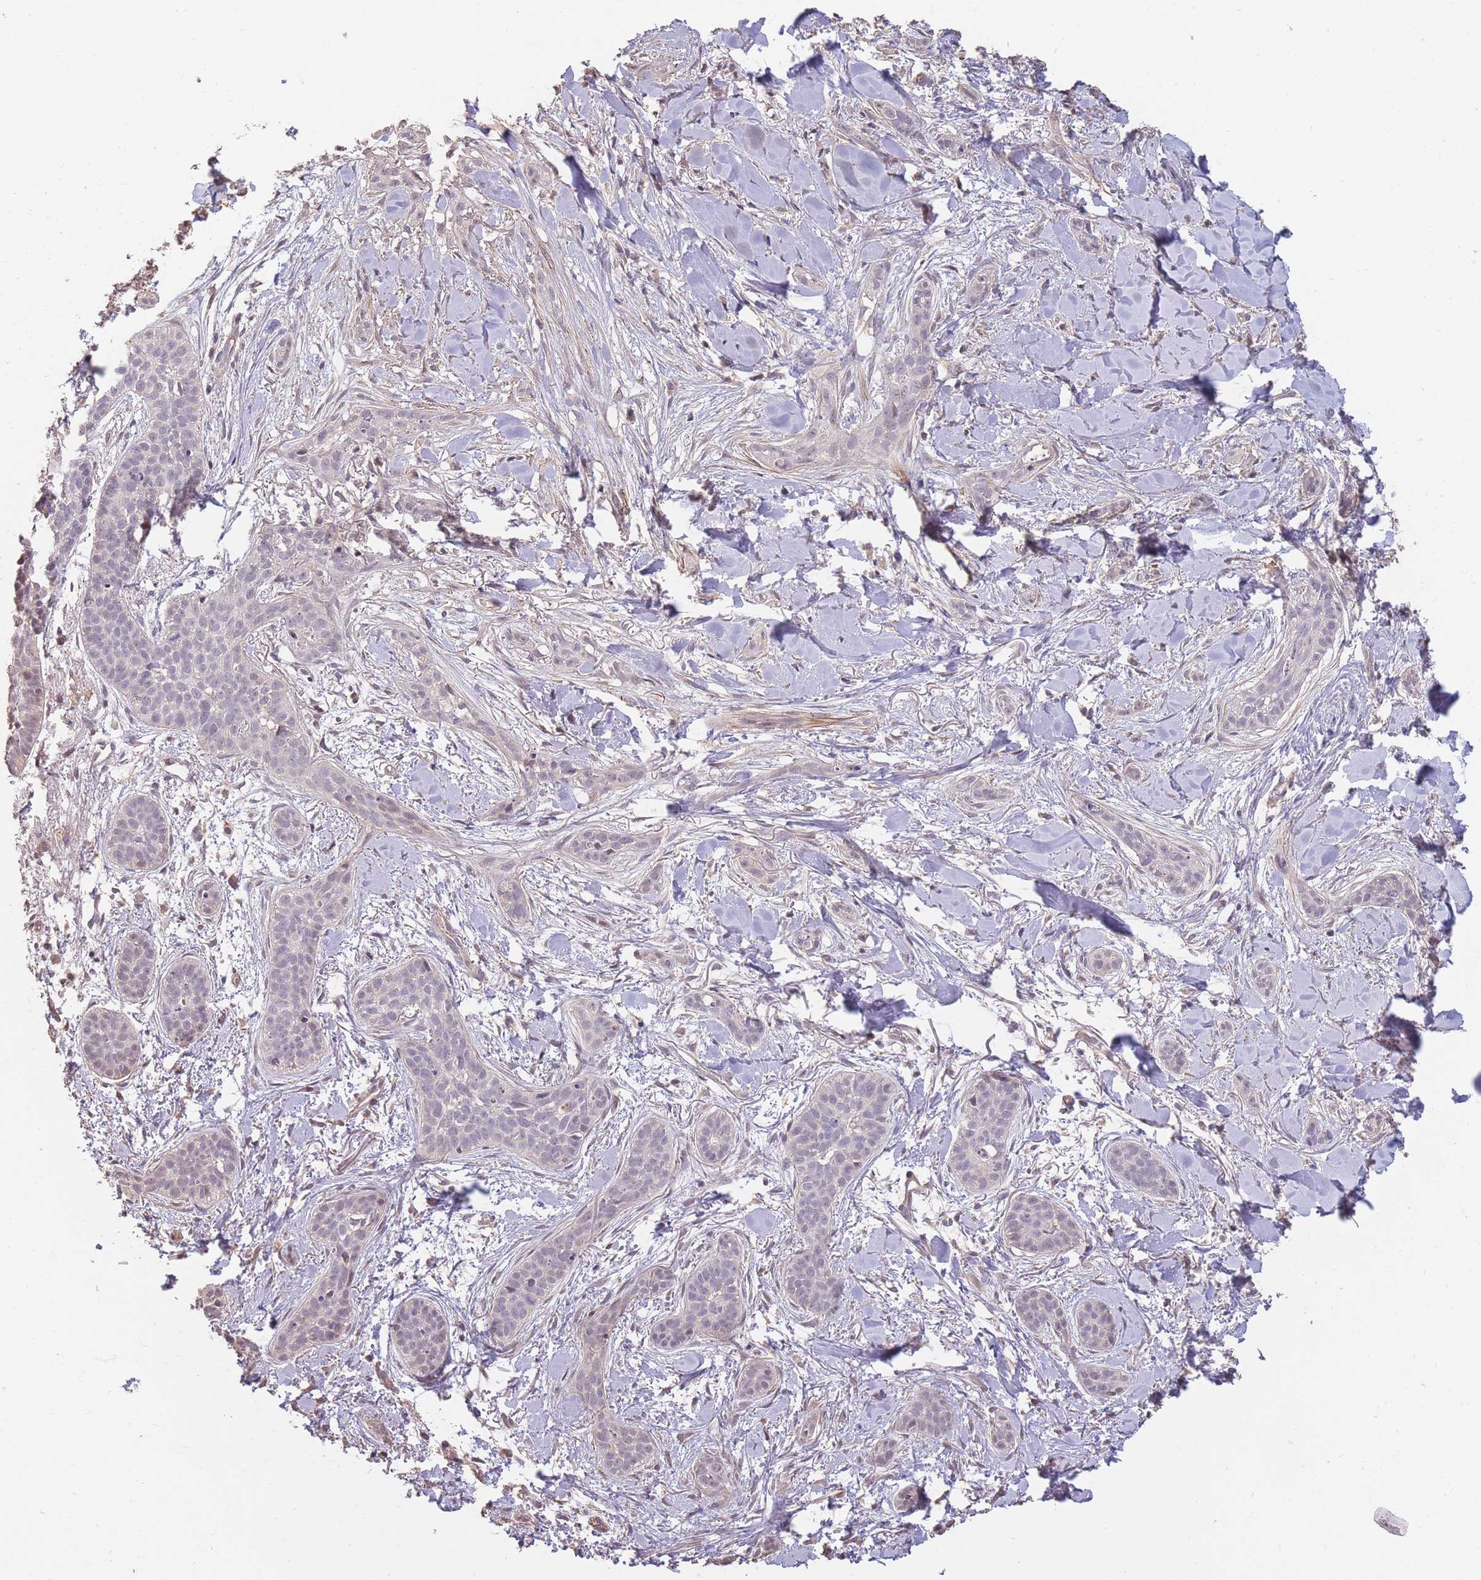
{"staining": {"intensity": "negative", "quantity": "none", "location": "none"}, "tissue": "skin cancer", "cell_type": "Tumor cells", "image_type": "cancer", "snomed": [{"axis": "morphology", "description": "Basal cell carcinoma"}, {"axis": "topography", "description": "Skin"}], "caption": "Immunohistochemistry of human skin cancer (basal cell carcinoma) displays no staining in tumor cells.", "gene": "NLRC4", "patient": {"sex": "male", "age": 52}}